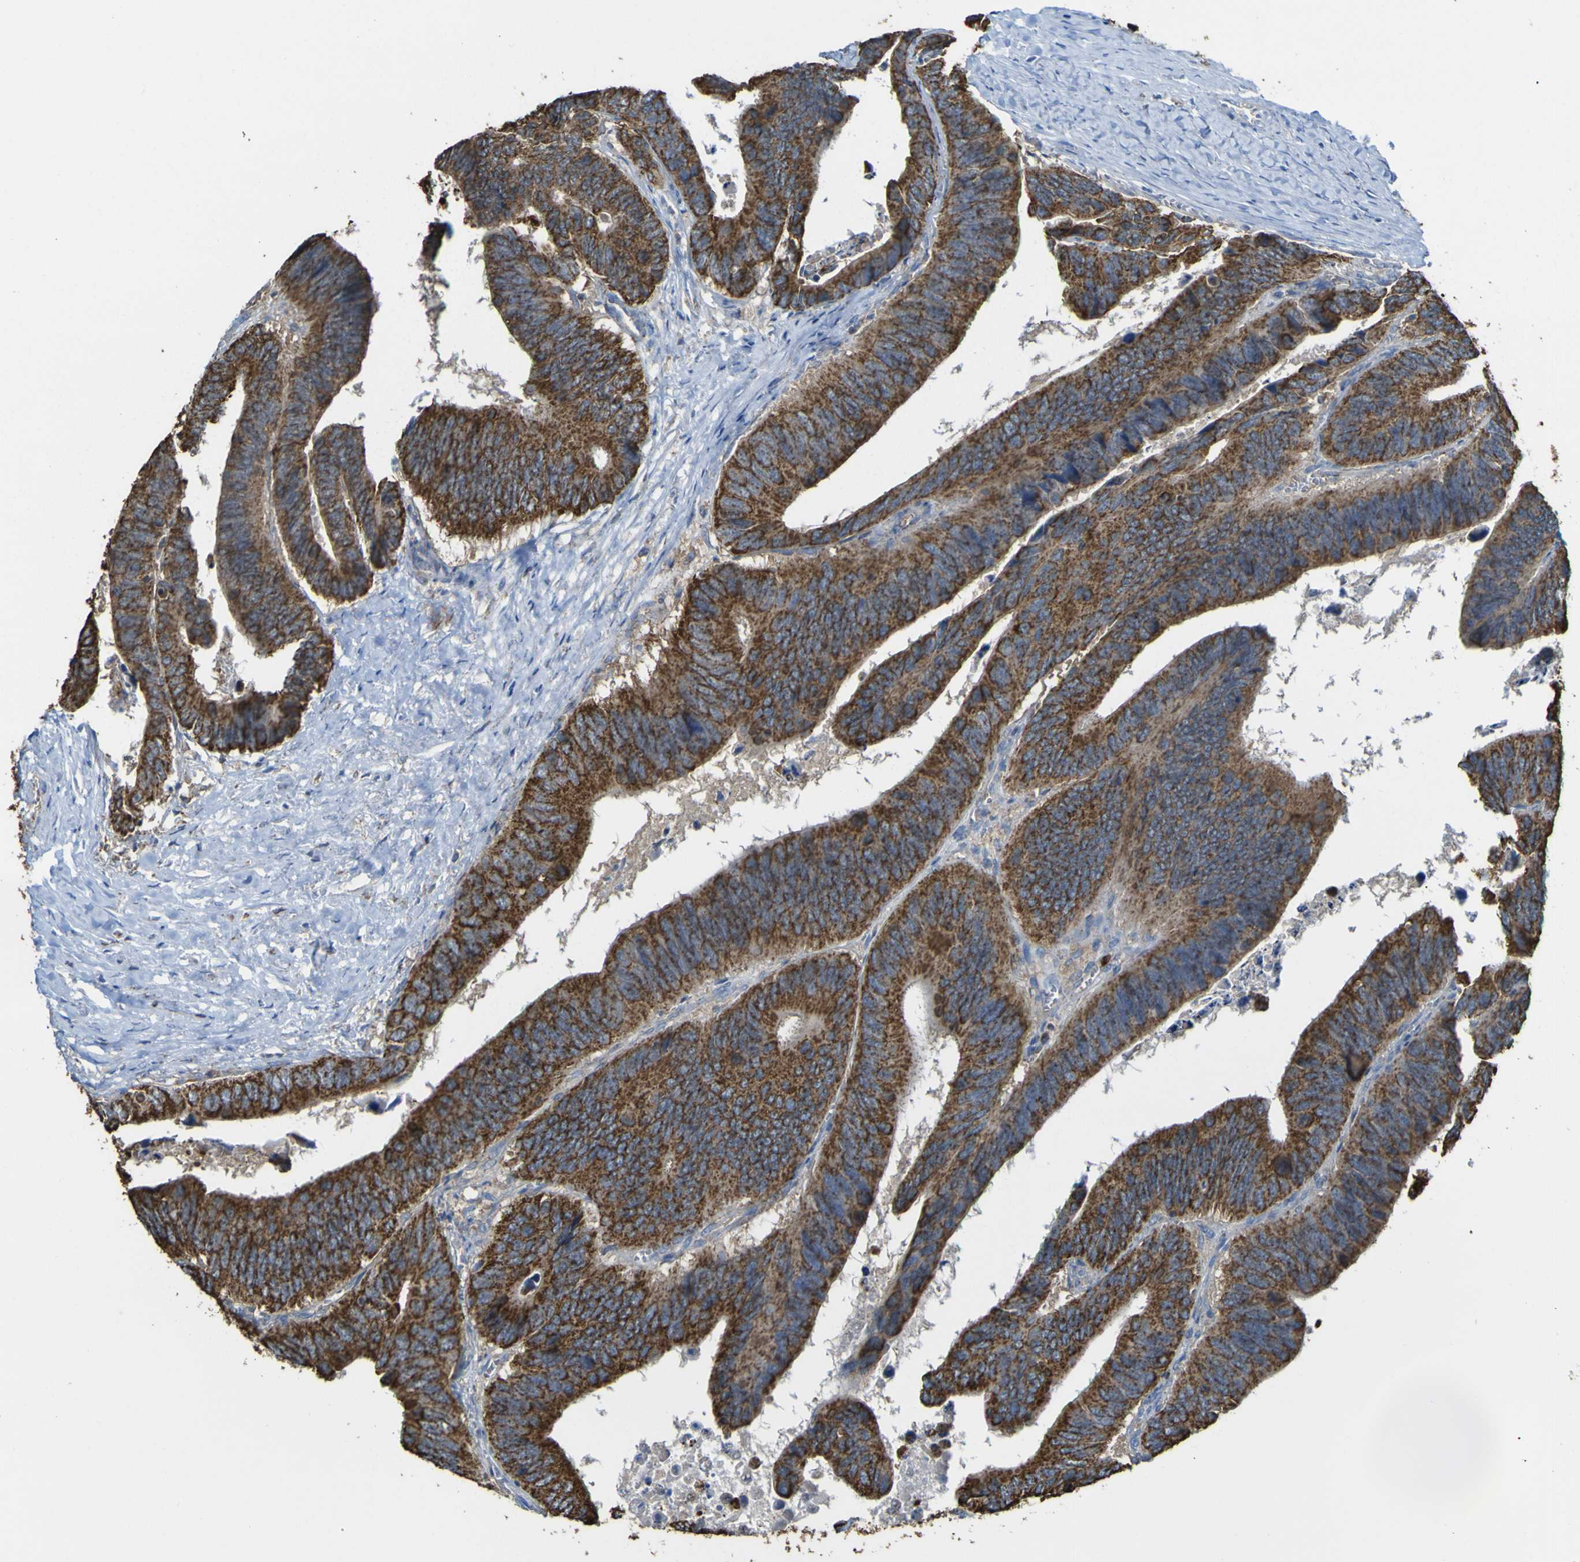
{"staining": {"intensity": "strong", "quantity": ">75%", "location": "cytoplasmic/membranous"}, "tissue": "colorectal cancer", "cell_type": "Tumor cells", "image_type": "cancer", "snomed": [{"axis": "morphology", "description": "Adenocarcinoma, NOS"}, {"axis": "topography", "description": "Colon"}], "caption": "Protein staining shows strong cytoplasmic/membranous staining in approximately >75% of tumor cells in colorectal cancer (adenocarcinoma).", "gene": "ACSL3", "patient": {"sex": "male", "age": 72}}